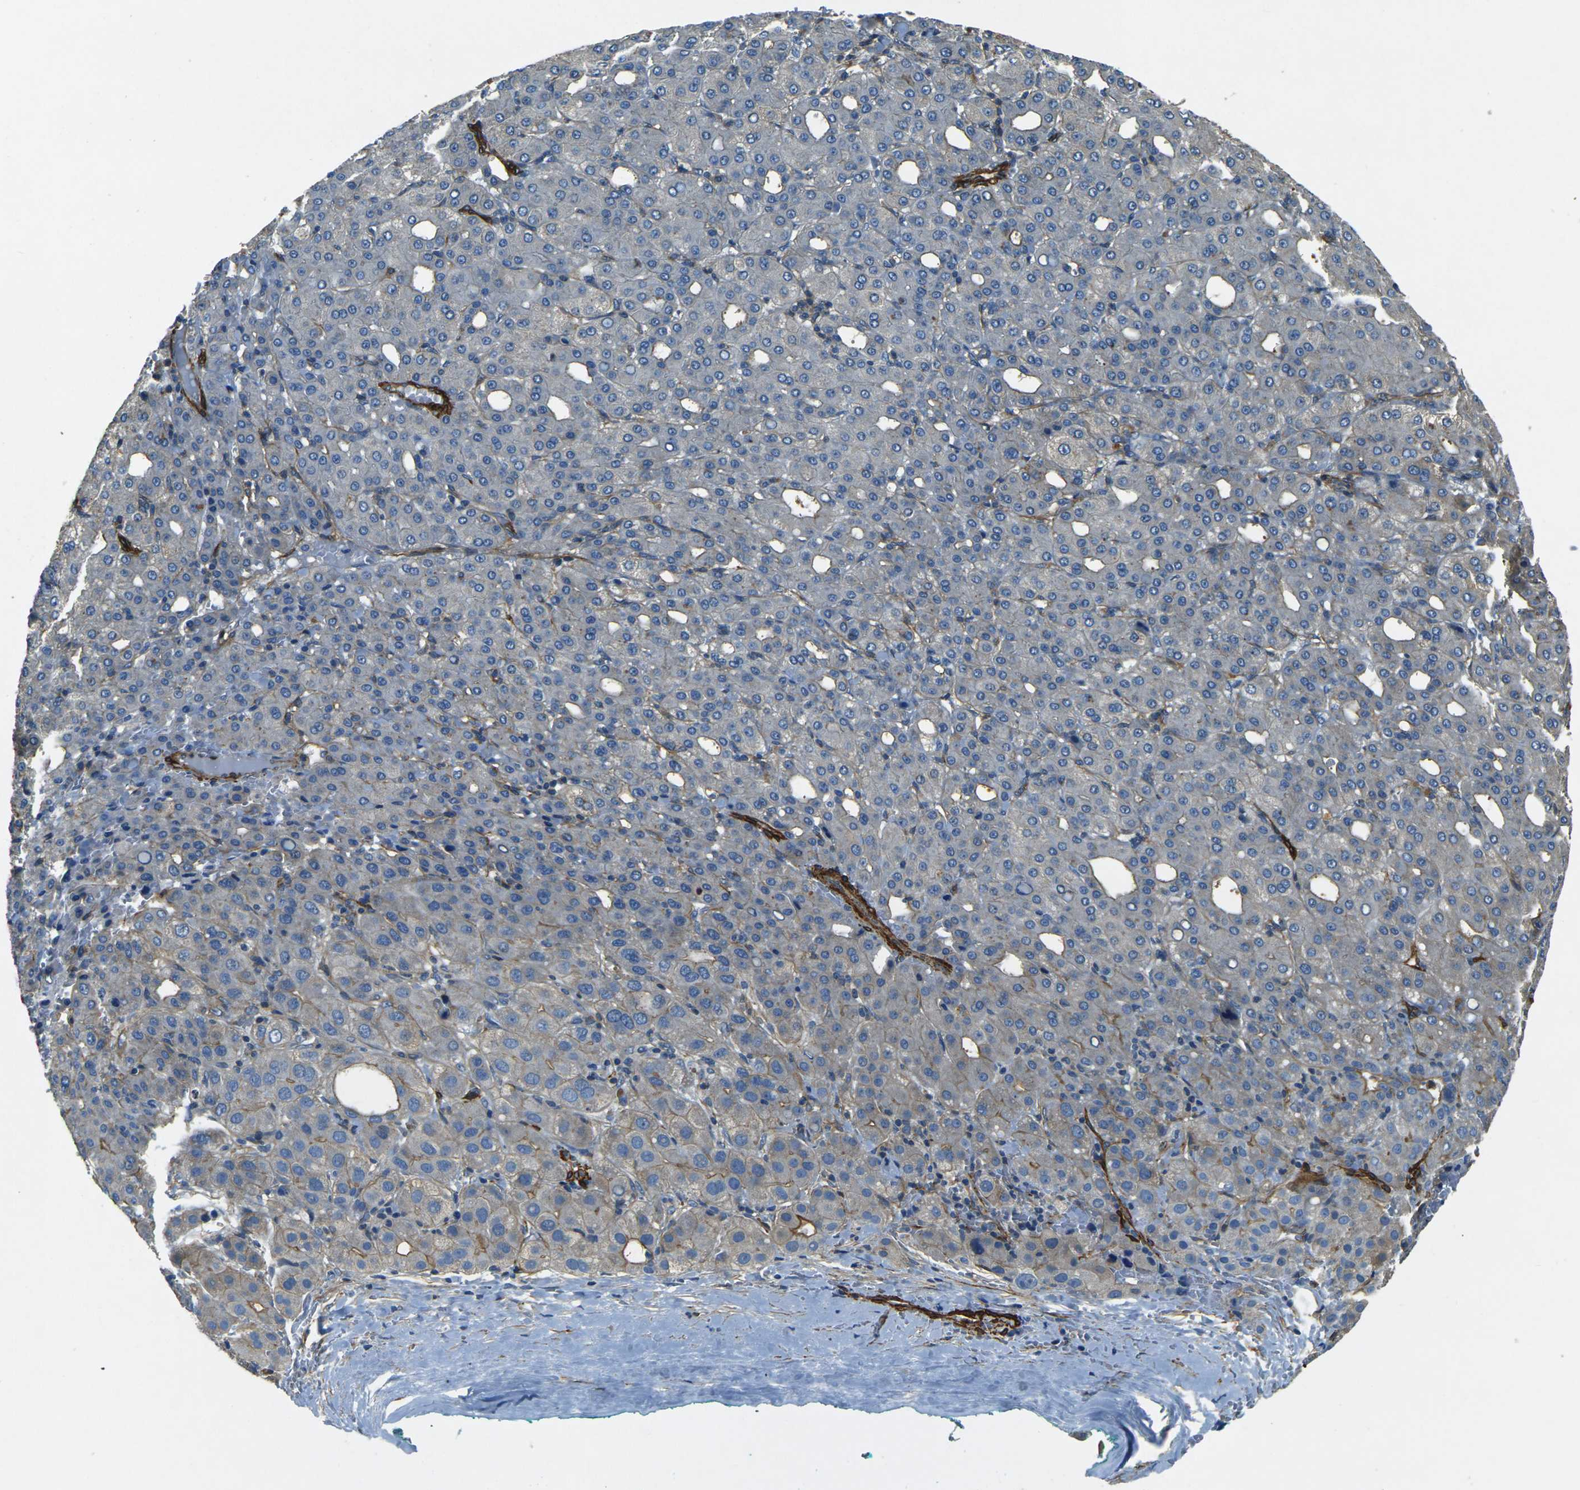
{"staining": {"intensity": "weak", "quantity": "<25%", "location": "cytoplasmic/membranous"}, "tissue": "liver cancer", "cell_type": "Tumor cells", "image_type": "cancer", "snomed": [{"axis": "morphology", "description": "Carcinoma, Hepatocellular, NOS"}, {"axis": "topography", "description": "Liver"}], "caption": "High power microscopy histopathology image of an immunohistochemistry histopathology image of liver hepatocellular carcinoma, revealing no significant positivity in tumor cells.", "gene": "EPHA7", "patient": {"sex": "male", "age": 65}}